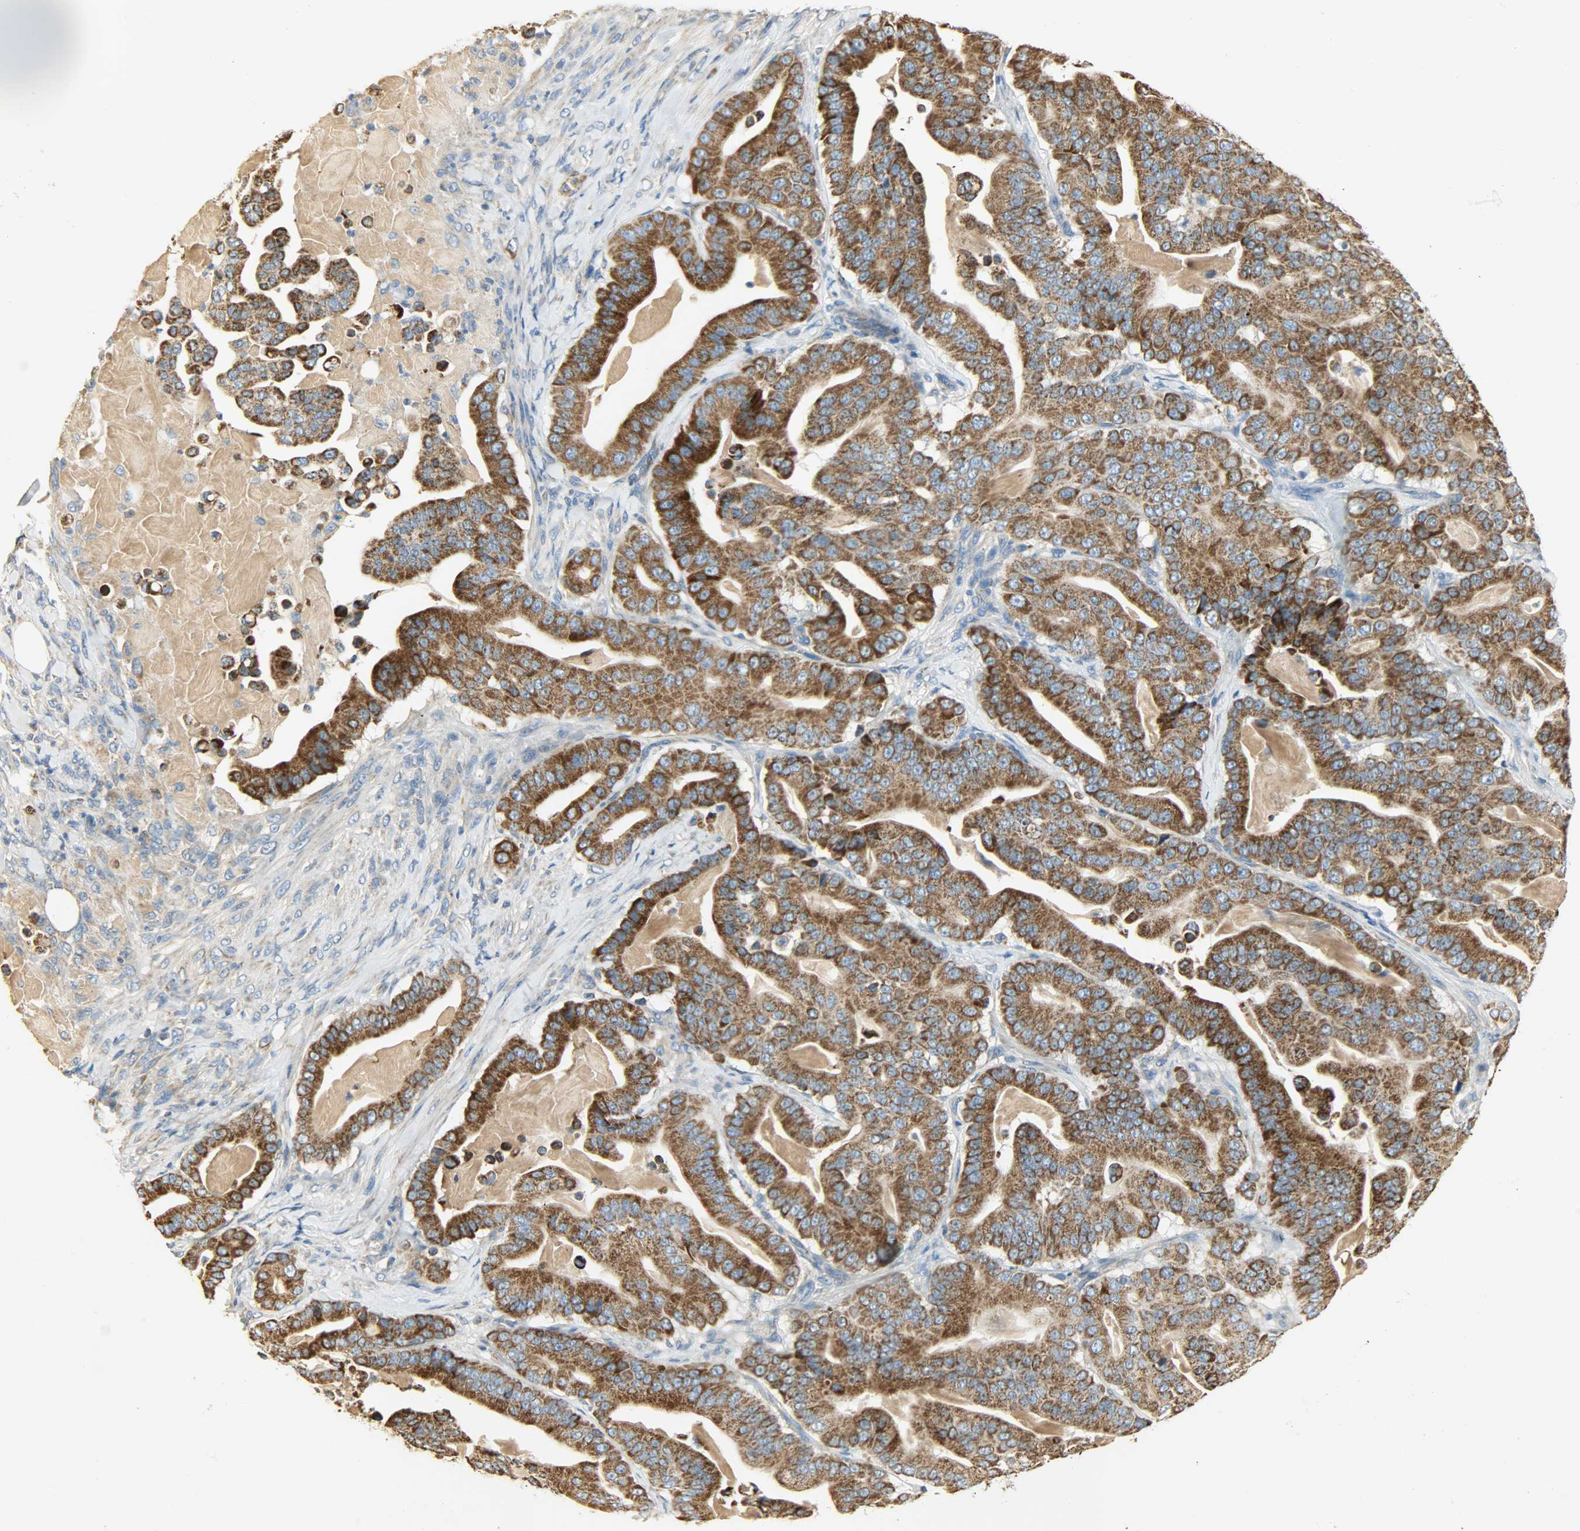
{"staining": {"intensity": "strong", "quantity": ">75%", "location": "cytoplasmic/membranous"}, "tissue": "pancreatic cancer", "cell_type": "Tumor cells", "image_type": "cancer", "snomed": [{"axis": "morphology", "description": "Adenocarcinoma, NOS"}, {"axis": "topography", "description": "Pancreas"}], "caption": "An IHC micrograph of neoplastic tissue is shown. Protein staining in brown shows strong cytoplasmic/membranous positivity in adenocarcinoma (pancreatic) within tumor cells. Nuclei are stained in blue.", "gene": "NNT", "patient": {"sex": "male", "age": 63}}